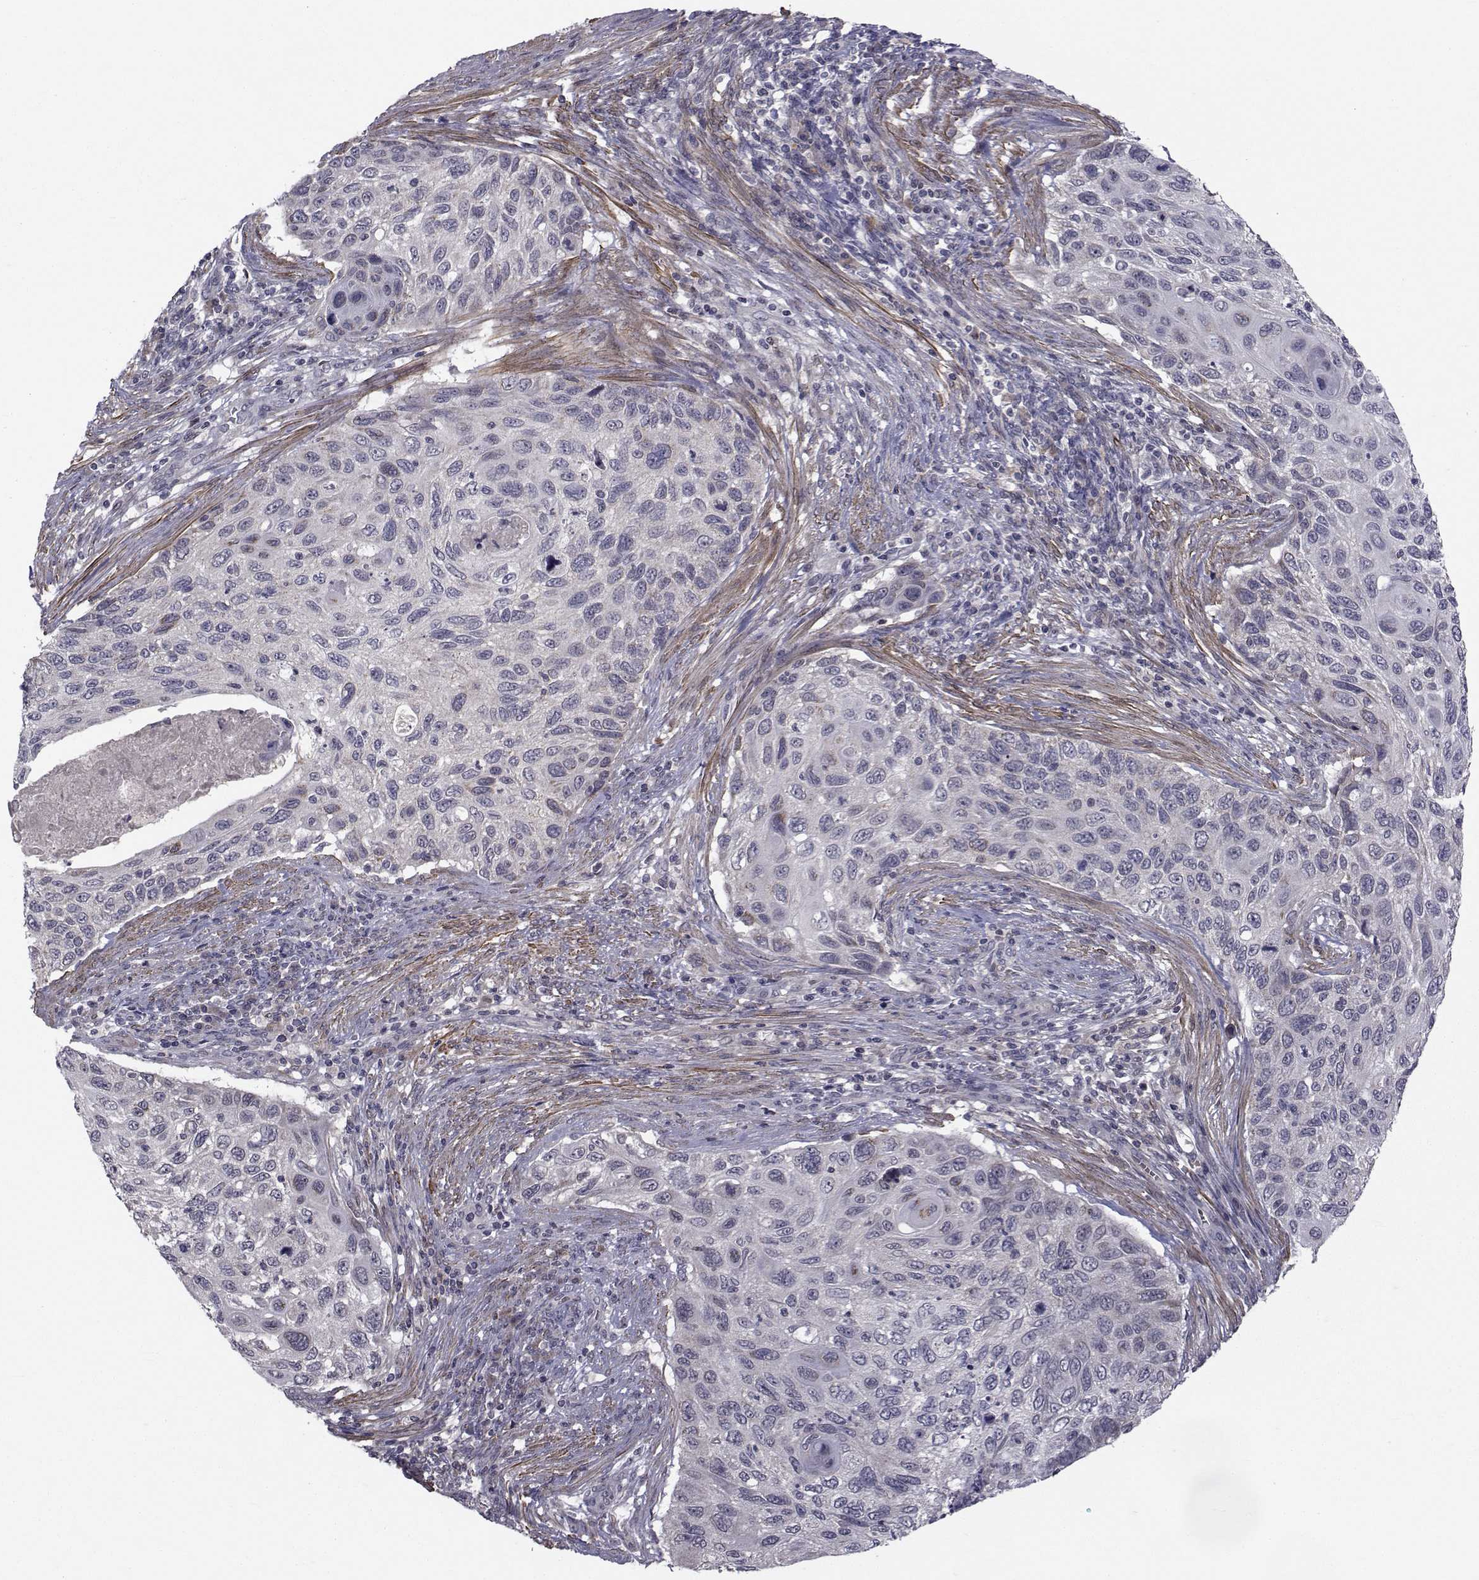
{"staining": {"intensity": "negative", "quantity": "none", "location": "none"}, "tissue": "cervical cancer", "cell_type": "Tumor cells", "image_type": "cancer", "snomed": [{"axis": "morphology", "description": "Squamous cell carcinoma, NOS"}, {"axis": "topography", "description": "Cervix"}], "caption": "A histopathology image of cervical cancer (squamous cell carcinoma) stained for a protein exhibits no brown staining in tumor cells.", "gene": "FDXR", "patient": {"sex": "female", "age": 70}}